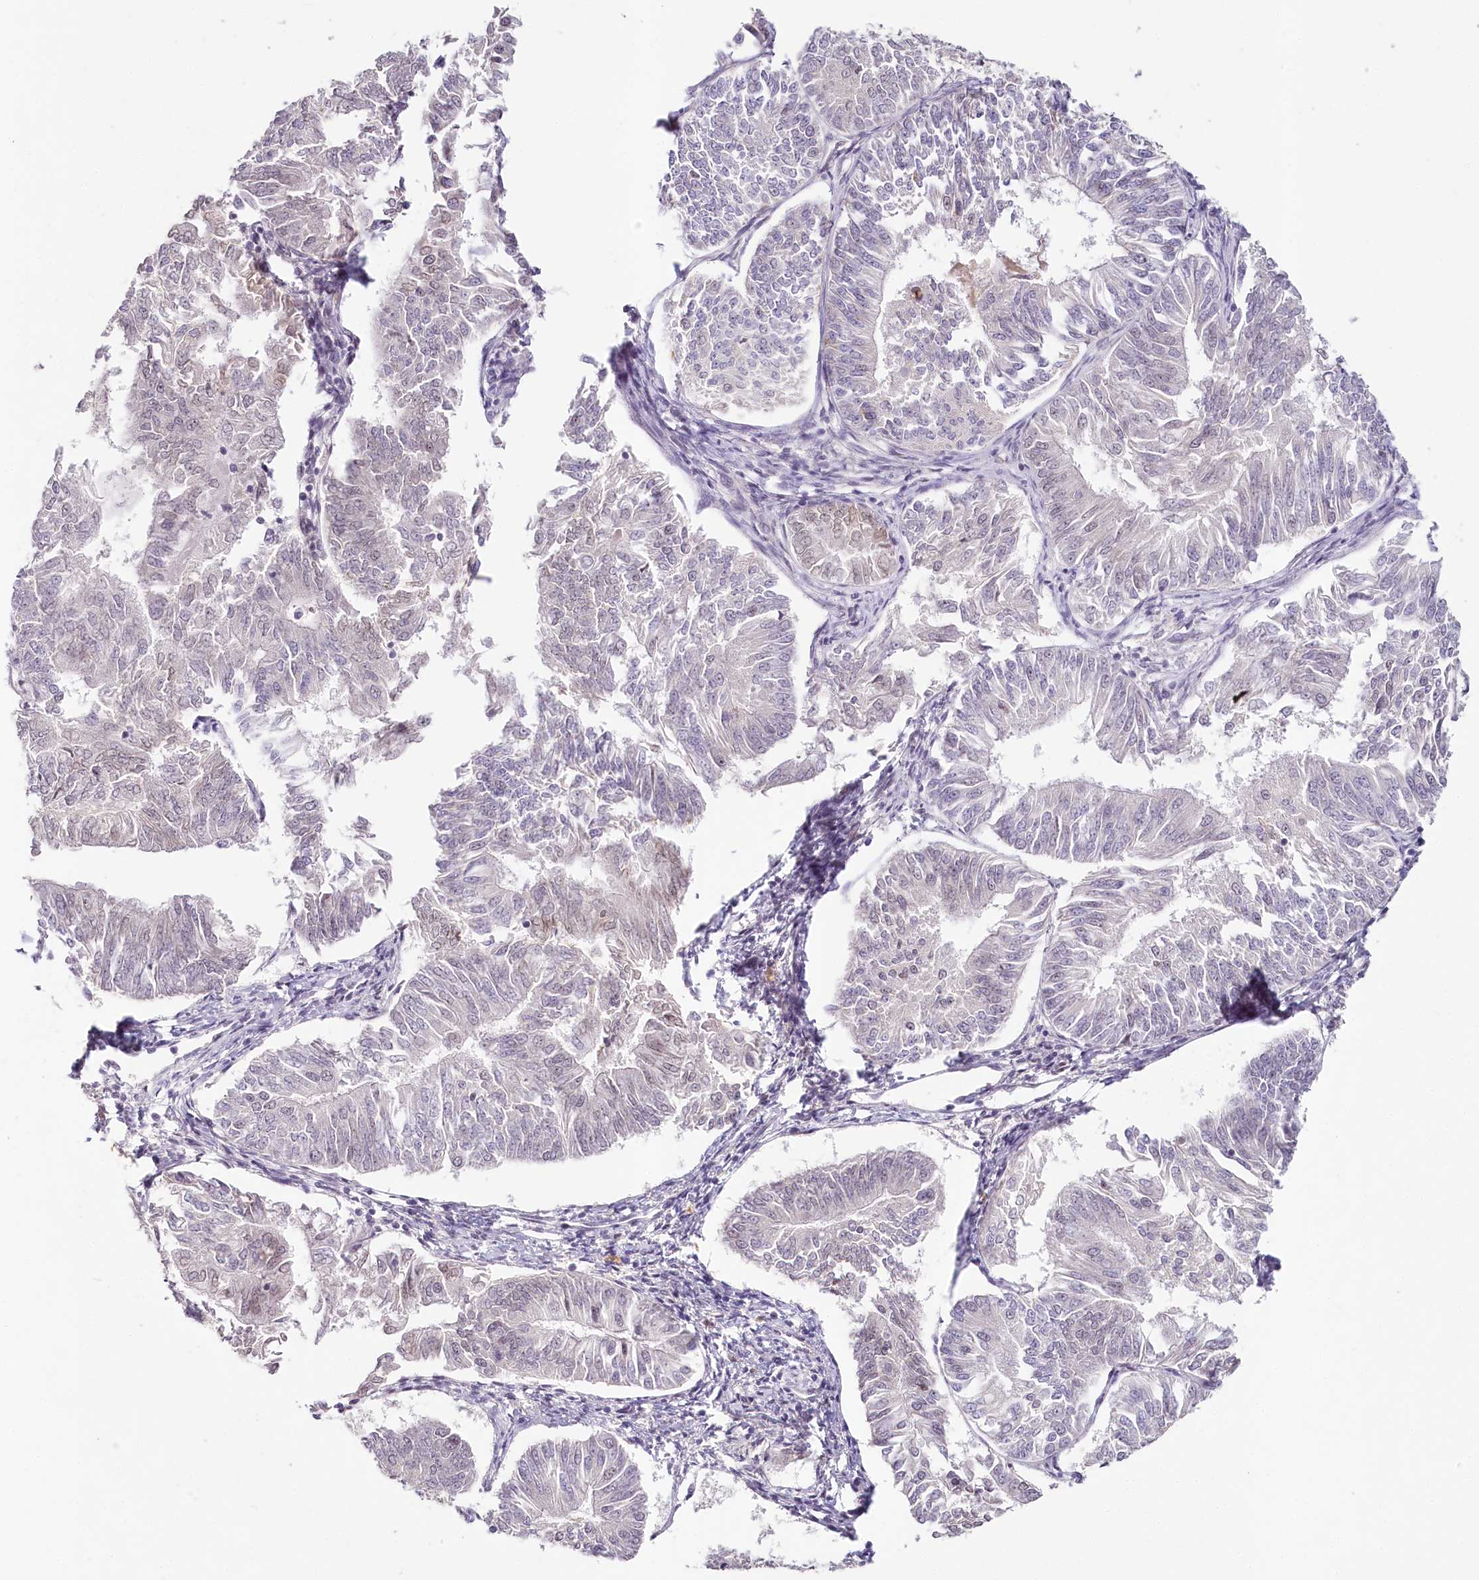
{"staining": {"intensity": "negative", "quantity": "none", "location": "none"}, "tissue": "endometrial cancer", "cell_type": "Tumor cells", "image_type": "cancer", "snomed": [{"axis": "morphology", "description": "Adenocarcinoma, NOS"}, {"axis": "topography", "description": "Endometrium"}], "caption": "Immunohistochemistry (IHC) of human endometrial cancer displays no staining in tumor cells.", "gene": "HPD", "patient": {"sex": "female", "age": 58}}